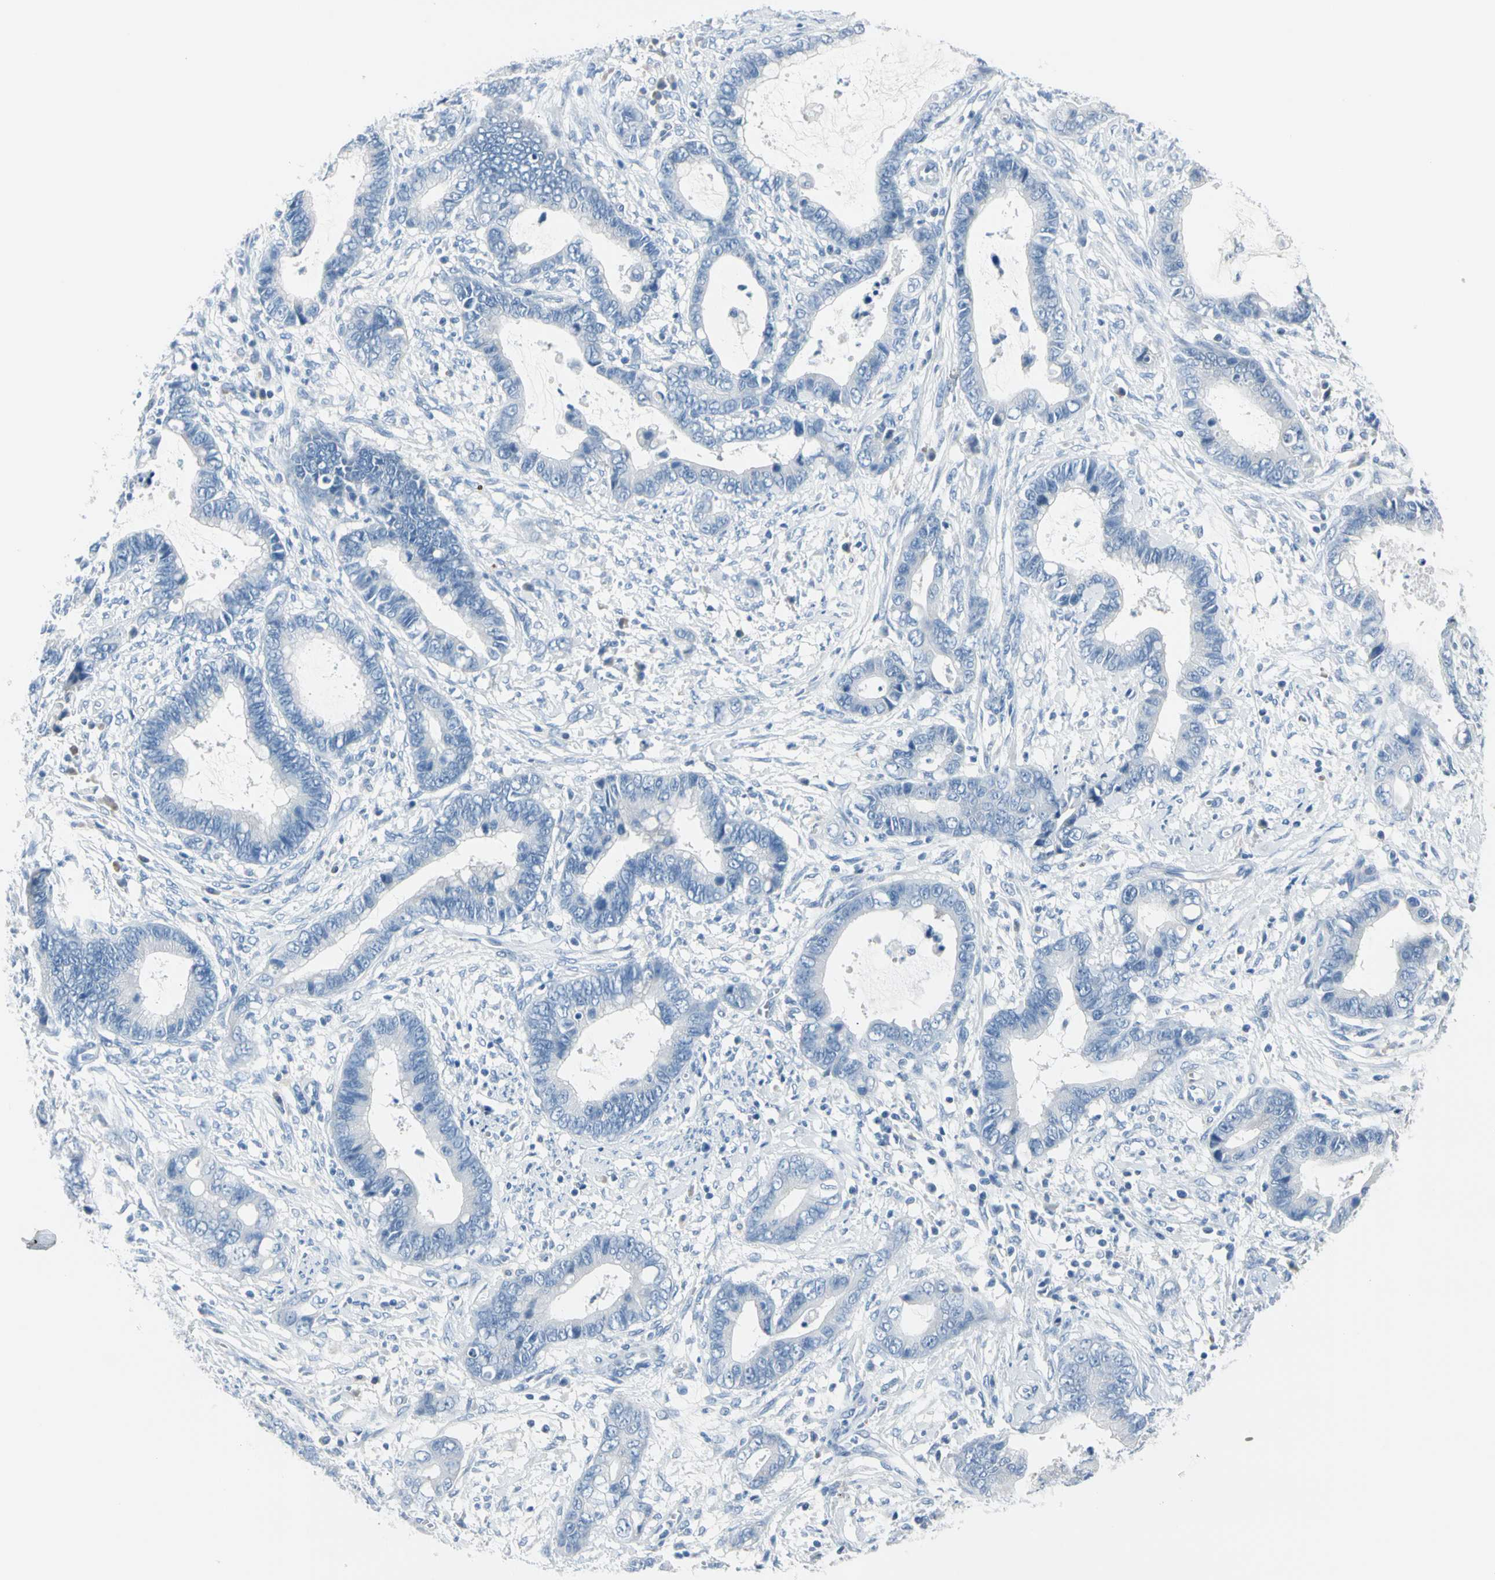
{"staining": {"intensity": "negative", "quantity": "none", "location": "none"}, "tissue": "cervical cancer", "cell_type": "Tumor cells", "image_type": "cancer", "snomed": [{"axis": "morphology", "description": "Adenocarcinoma, NOS"}, {"axis": "topography", "description": "Cervix"}], "caption": "Adenocarcinoma (cervical) was stained to show a protein in brown. There is no significant expression in tumor cells.", "gene": "TPO", "patient": {"sex": "female", "age": 44}}